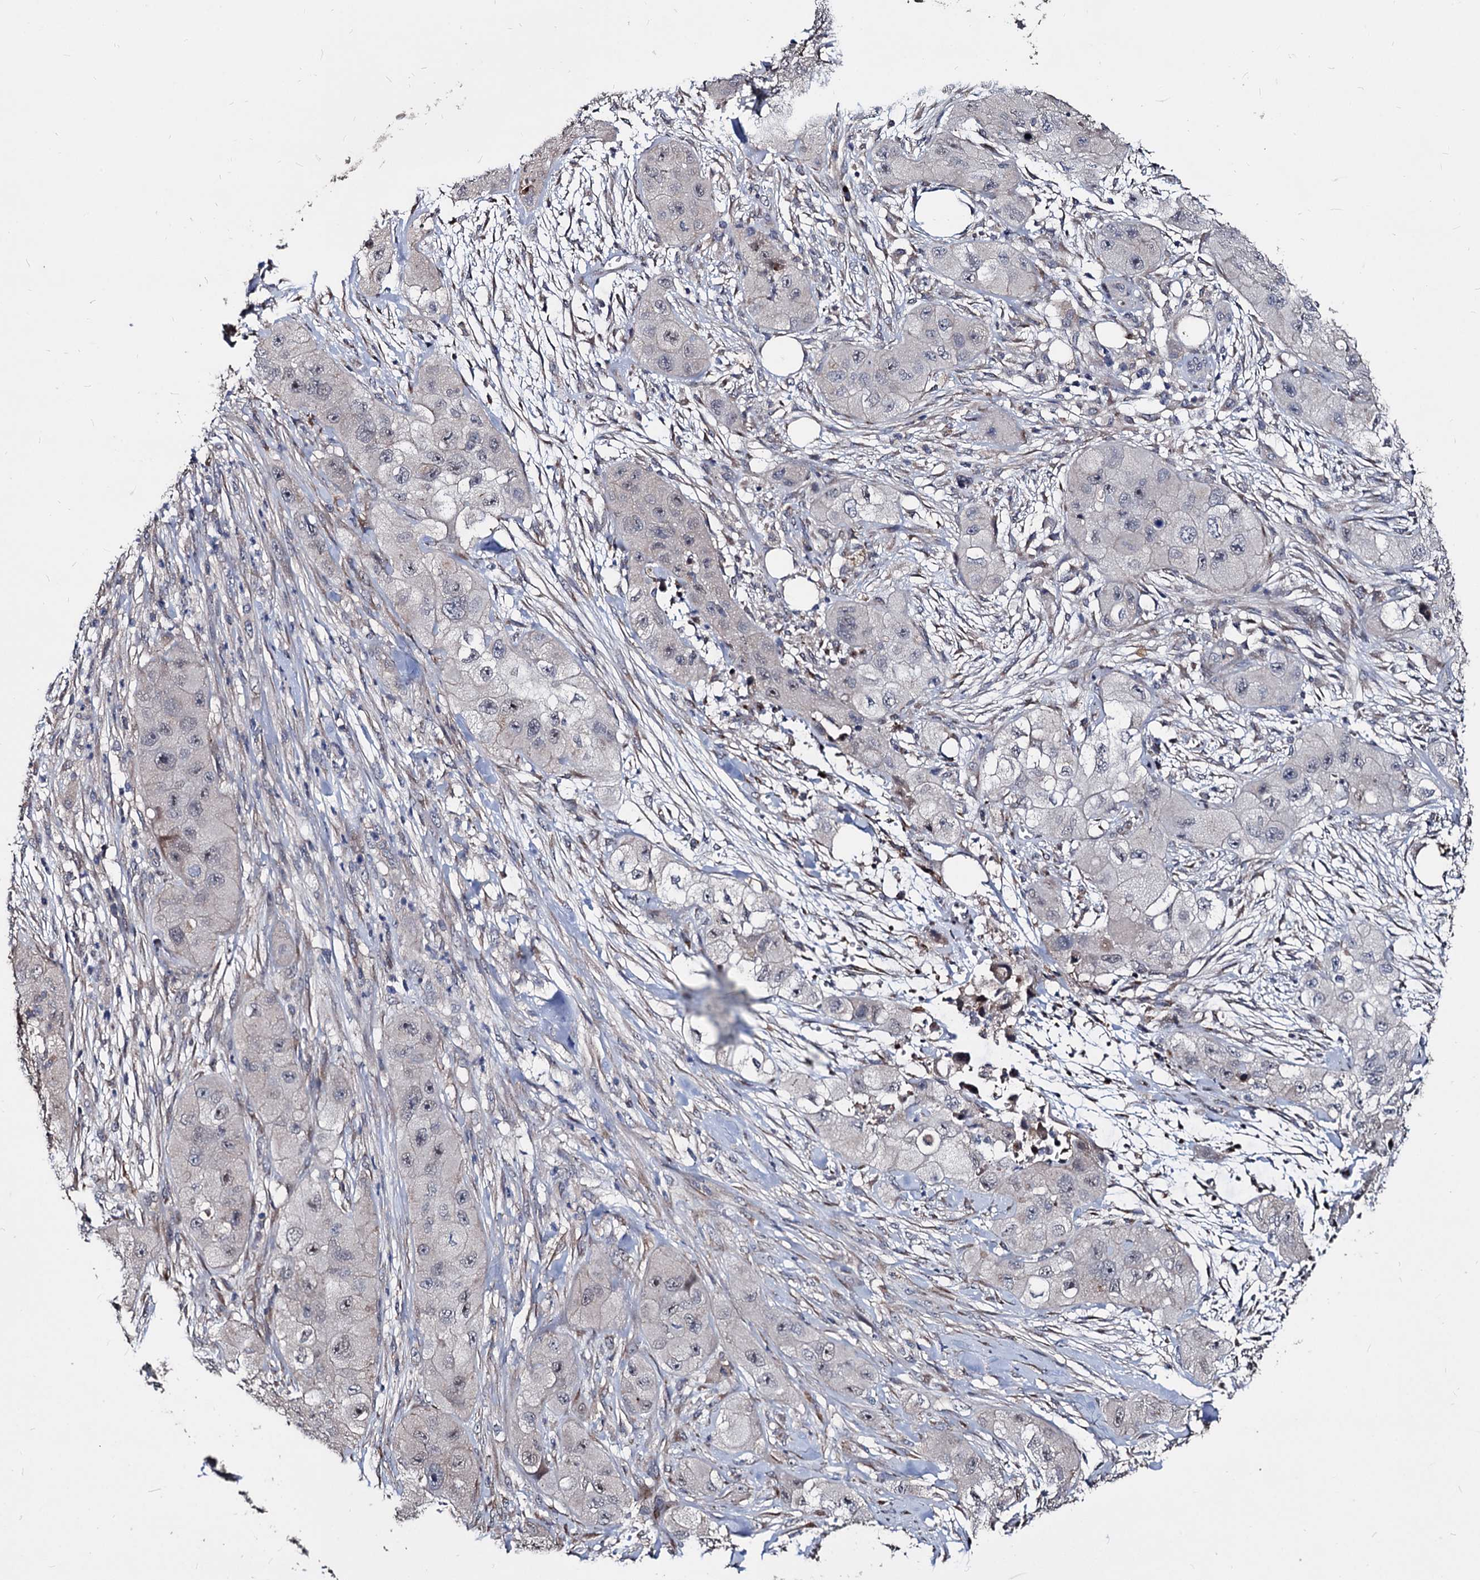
{"staining": {"intensity": "negative", "quantity": "none", "location": "none"}, "tissue": "skin cancer", "cell_type": "Tumor cells", "image_type": "cancer", "snomed": [{"axis": "morphology", "description": "Squamous cell carcinoma, NOS"}, {"axis": "topography", "description": "Skin"}, {"axis": "topography", "description": "Subcutis"}], "caption": "Micrograph shows no protein staining in tumor cells of skin cancer tissue.", "gene": "SMAGP", "patient": {"sex": "male", "age": 73}}